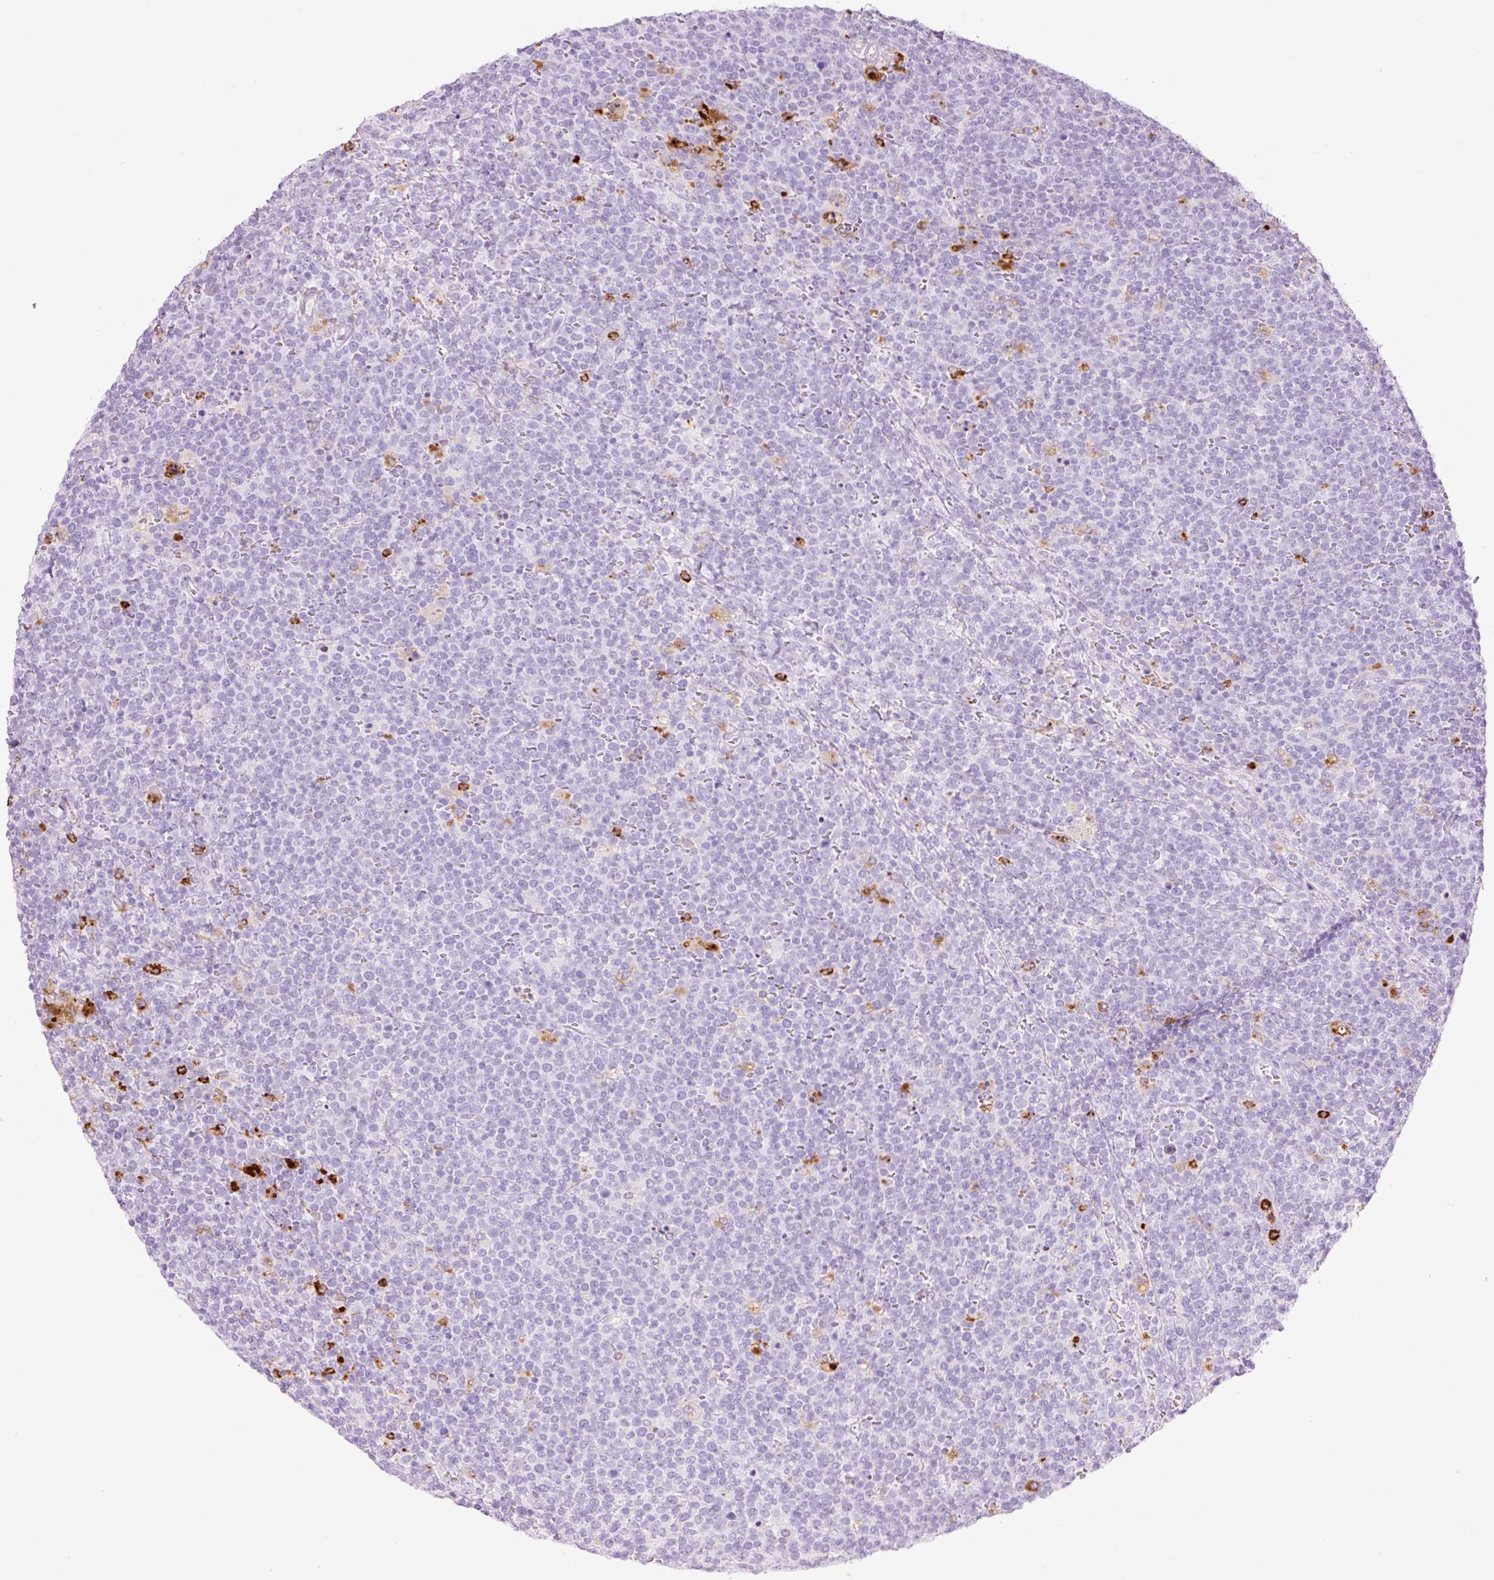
{"staining": {"intensity": "negative", "quantity": "none", "location": "none"}, "tissue": "lymphoma", "cell_type": "Tumor cells", "image_type": "cancer", "snomed": [{"axis": "morphology", "description": "Malignant lymphoma, non-Hodgkin's type, High grade"}, {"axis": "topography", "description": "Lymph node"}], "caption": "Human lymphoma stained for a protein using immunohistochemistry (IHC) reveals no staining in tumor cells.", "gene": "LYZ", "patient": {"sex": "male", "age": 61}}